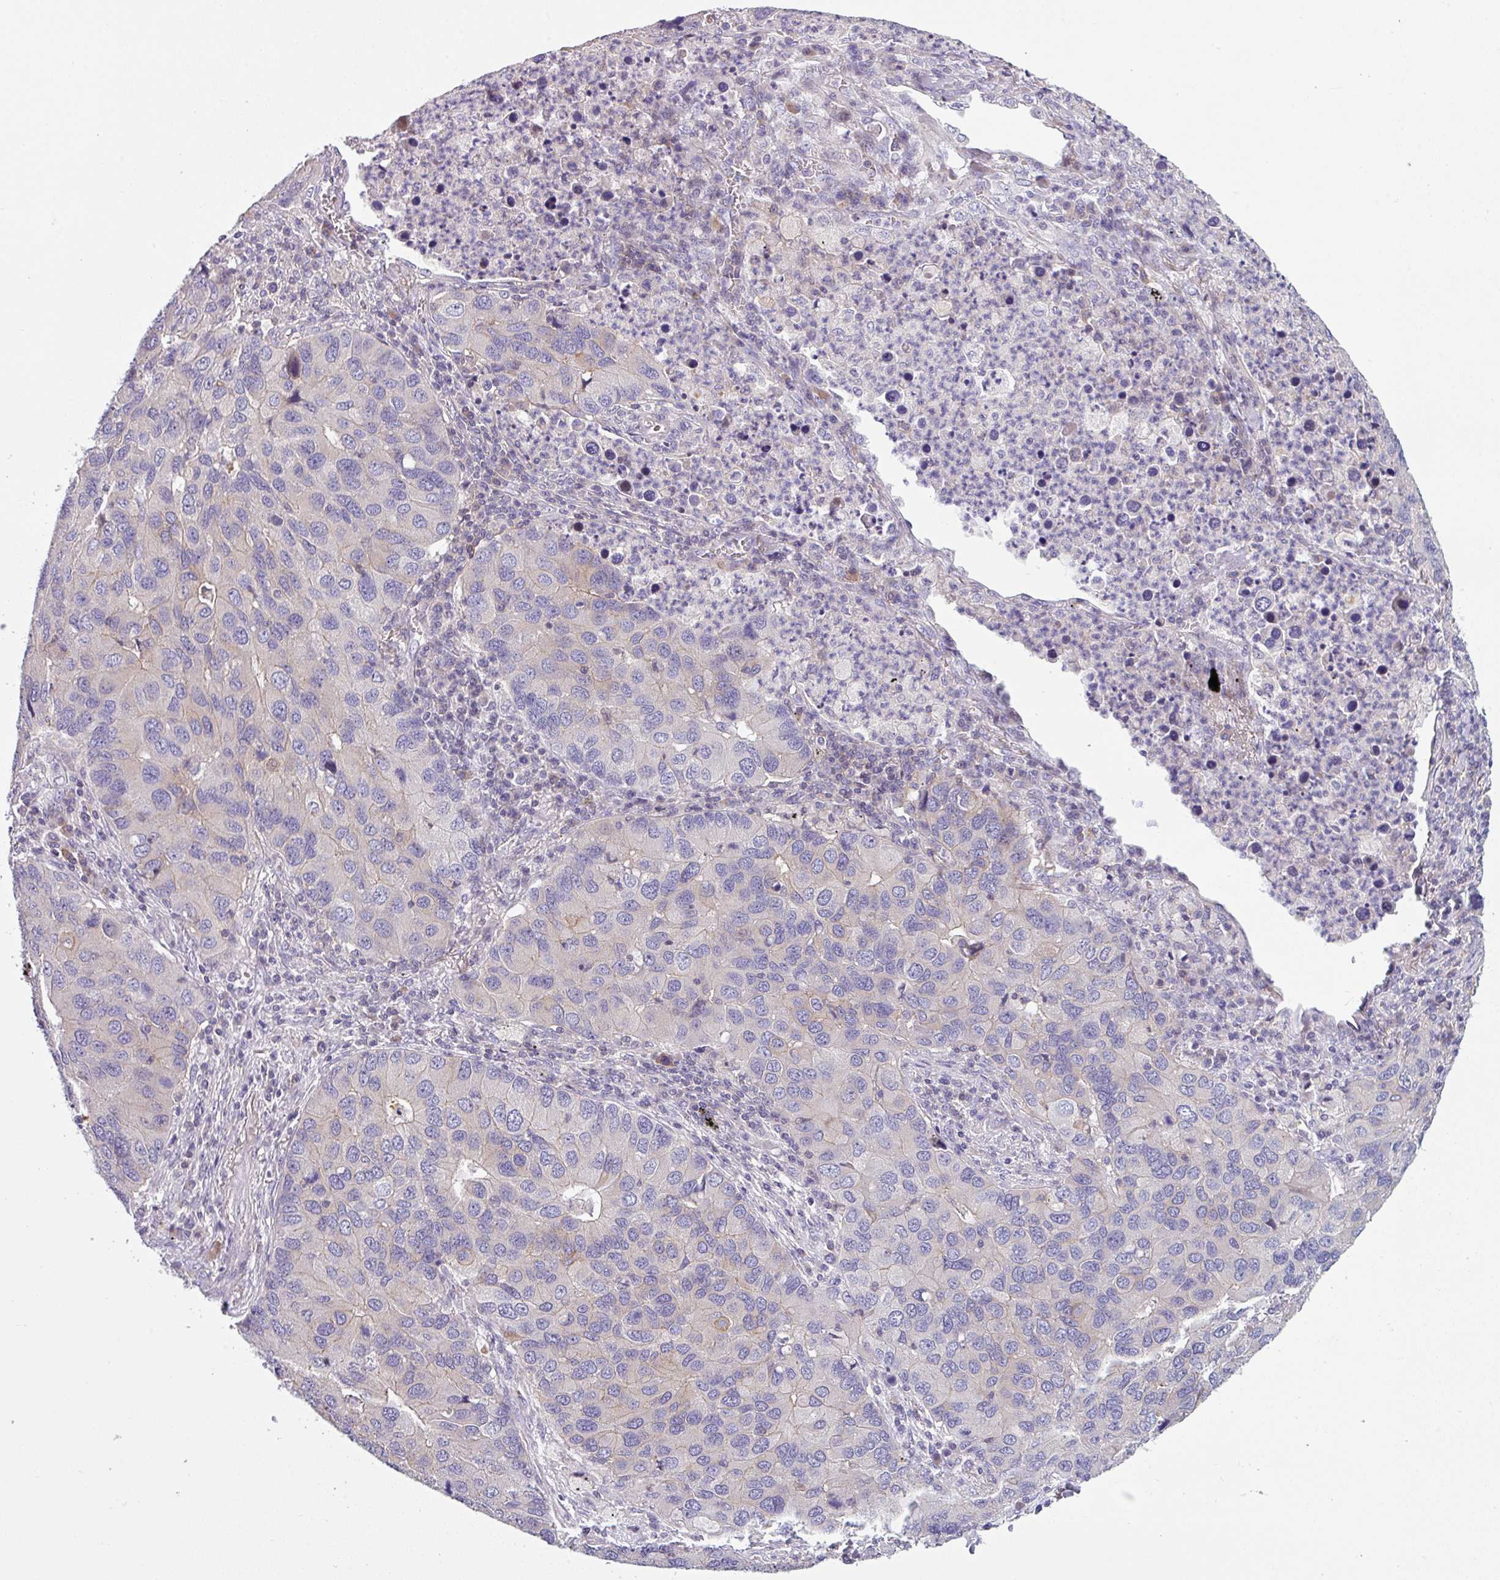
{"staining": {"intensity": "negative", "quantity": "none", "location": "none"}, "tissue": "lung cancer", "cell_type": "Tumor cells", "image_type": "cancer", "snomed": [{"axis": "morphology", "description": "Aneuploidy"}, {"axis": "morphology", "description": "Adenocarcinoma, NOS"}, {"axis": "topography", "description": "Lymph node"}, {"axis": "topography", "description": "Lung"}], "caption": "This is an immunohistochemistry (IHC) micrograph of human lung cancer. There is no expression in tumor cells.", "gene": "TMEM132A", "patient": {"sex": "female", "age": 74}}